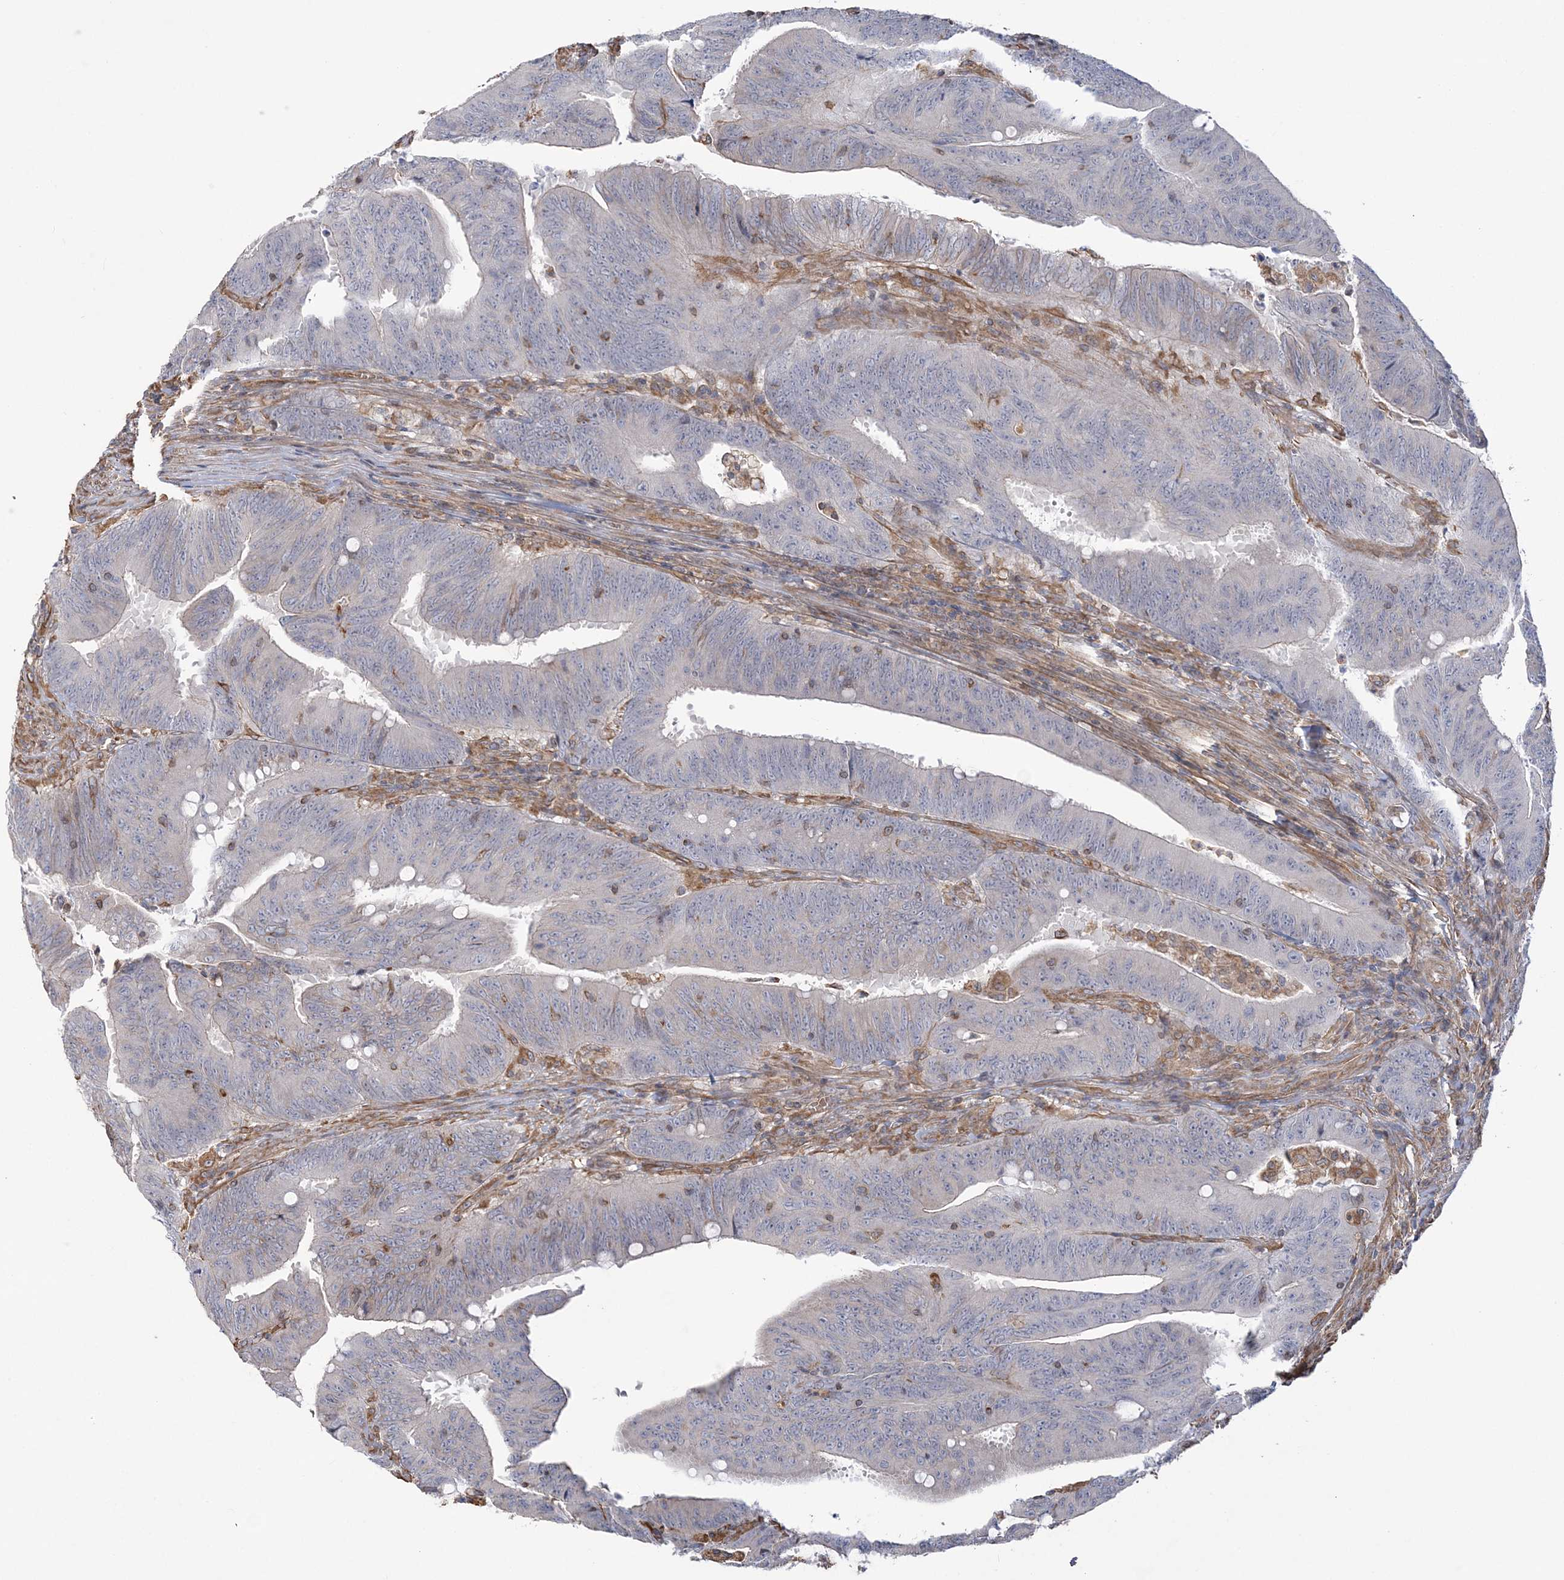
{"staining": {"intensity": "moderate", "quantity": "<25%", "location": "cytoplasmic/membranous"}, "tissue": "colorectal cancer", "cell_type": "Tumor cells", "image_type": "cancer", "snomed": [{"axis": "morphology", "description": "Adenocarcinoma, NOS"}, {"axis": "topography", "description": "Colon"}], "caption": "Colorectal cancer (adenocarcinoma) stained with a protein marker reveals moderate staining in tumor cells.", "gene": "ZNF821", "patient": {"sex": "male", "age": 45}}